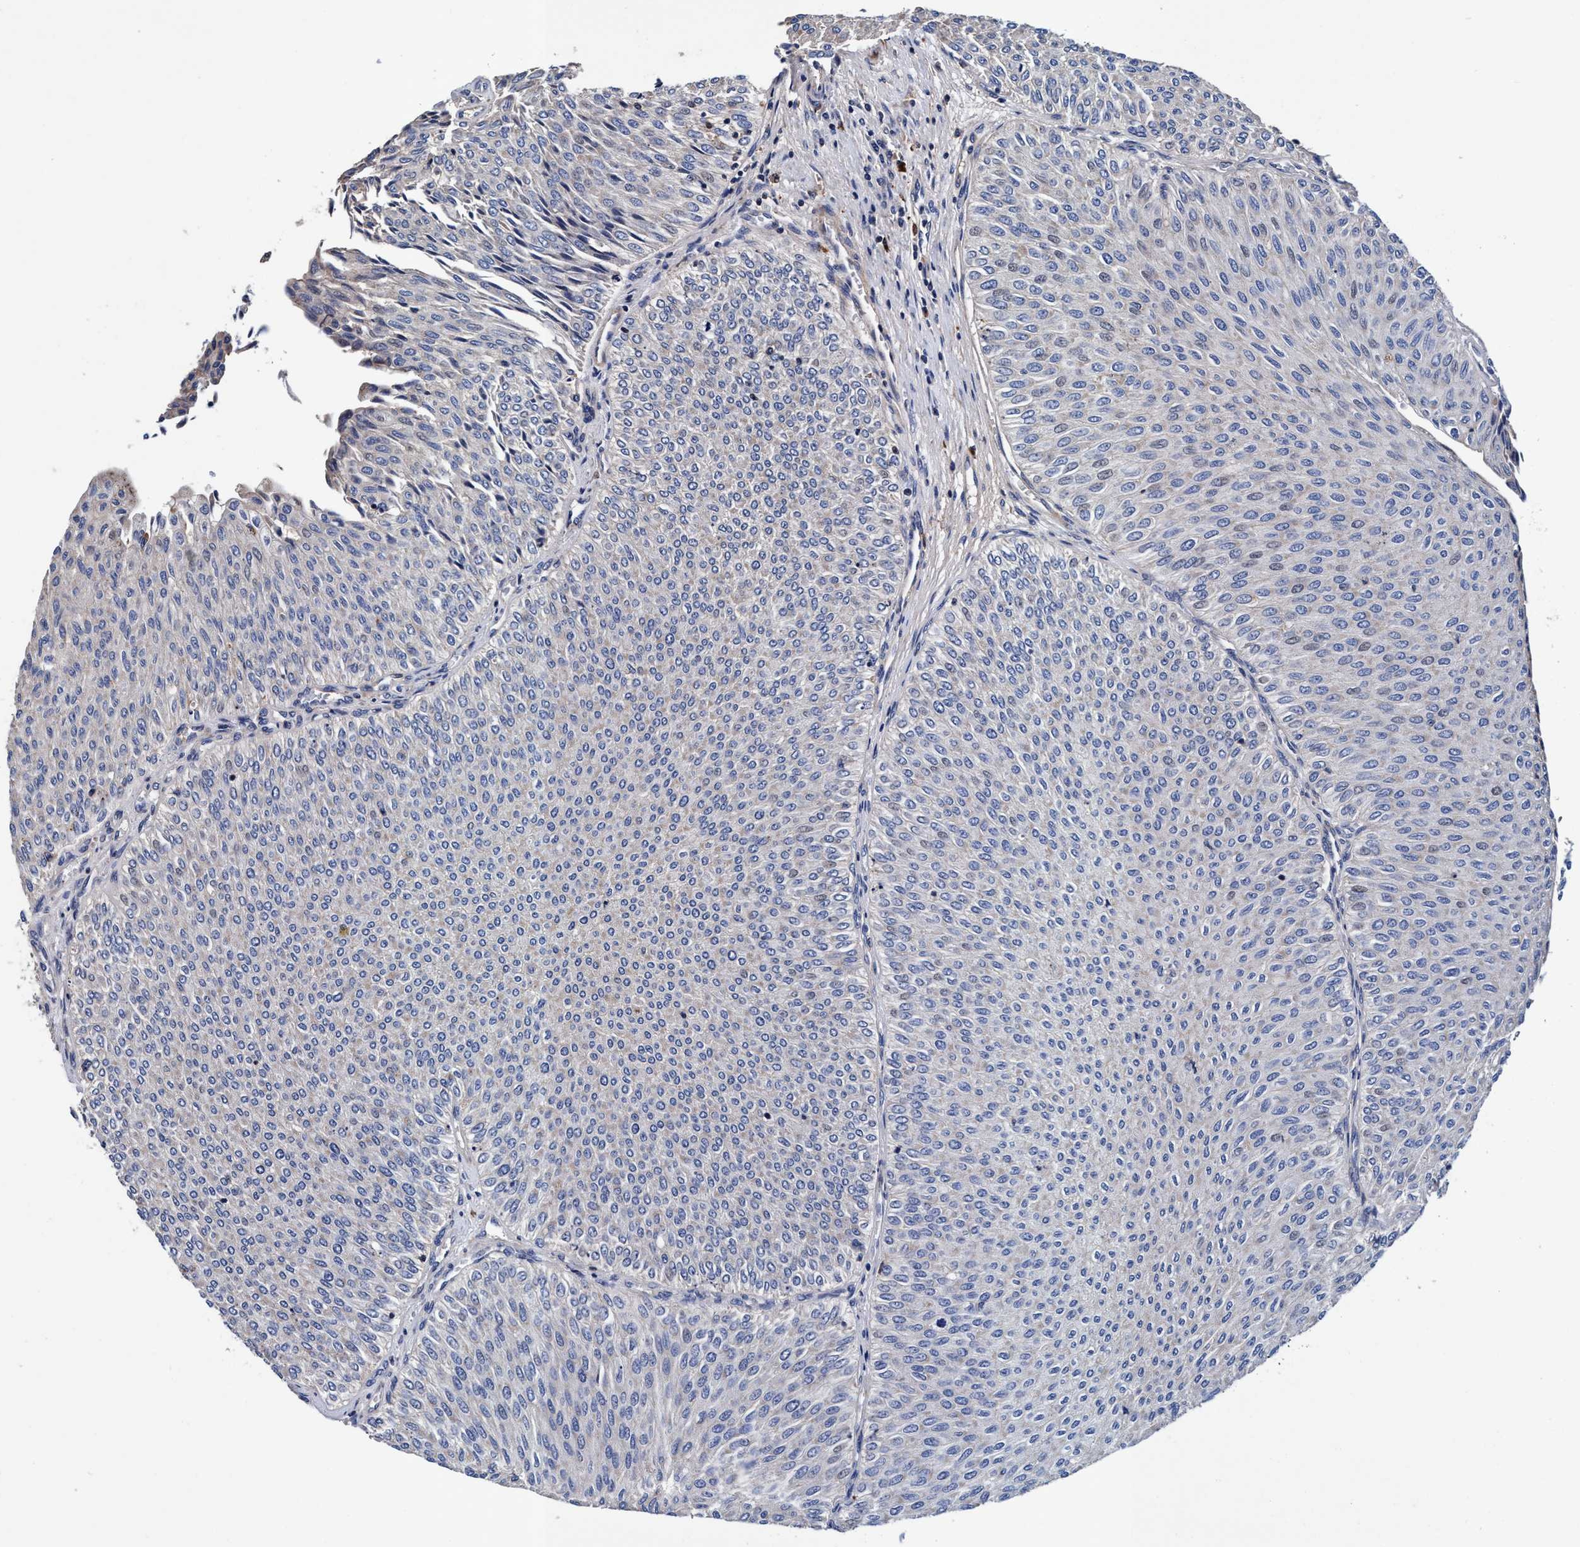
{"staining": {"intensity": "negative", "quantity": "none", "location": "none"}, "tissue": "urothelial cancer", "cell_type": "Tumor cells", "image_type": "cancer", "snomed": [{"axis": "morphology", "description": "Urothelial carcinoma, Low grade"}, {"axis": "topography", "description": "Urinary bladder"}], "caption": "This is an immunohistochemistry histopathology image of human urothelial cancer. There is no staining in tumor cells.", "gene": "RNF208", "patient": {"sex": "male", "age": 78}}